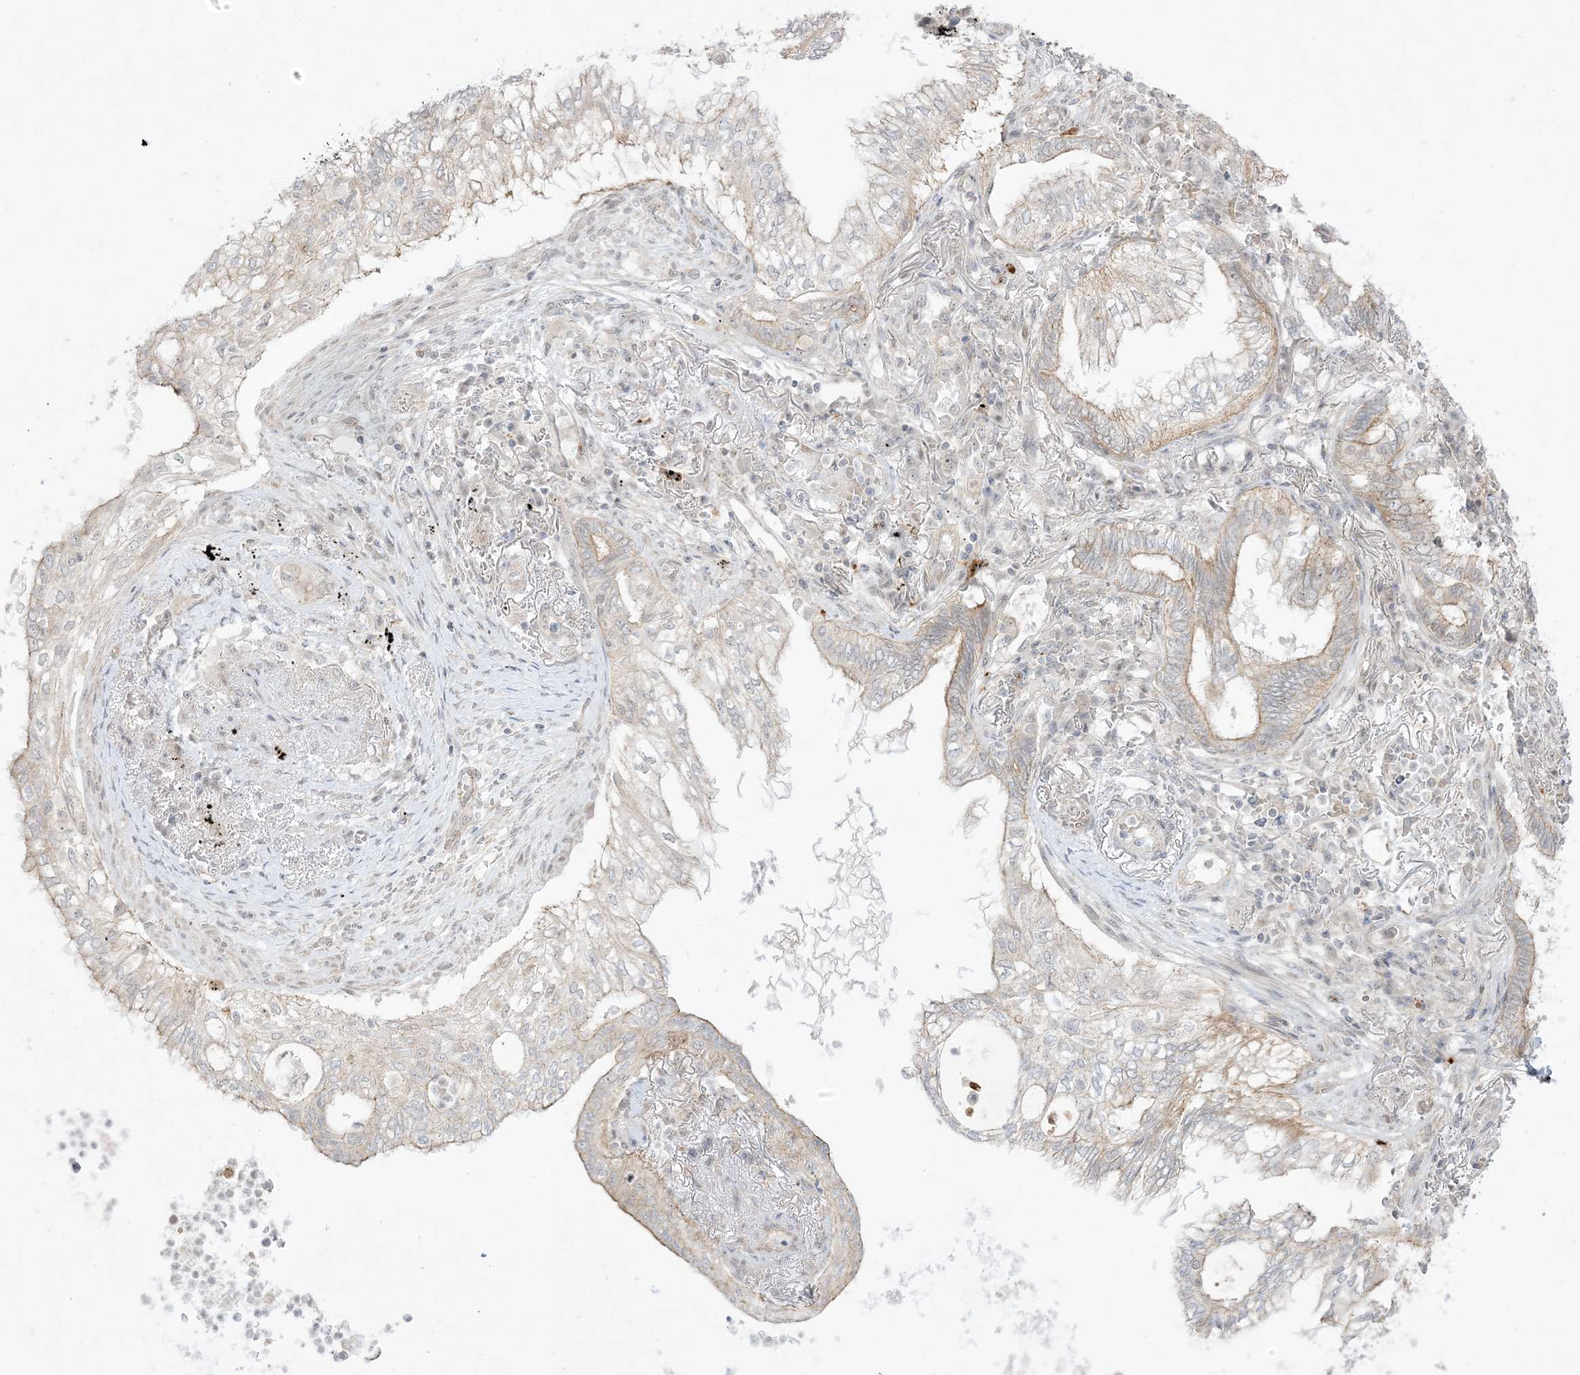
{"staining": {"intensity": "weak", "quantity": "25%-75%", "location": "cytoplasmic/membranous"}, "tissue": "lung cancer", "cell_type": "Tumor cells", "image_type": "cancer", "snomed": [{"axis": "morphology", "description": "Adenocarcinoma, NOS"}, {"axis": "topography", "description": "Lung"}], "caption": "Lung adenocarcinoma tissue demonstrates weak cytoplasmic/membranous expression in approximately 25%-75% of tumor cells, visualized by immunohistochemistry.", "gene": "PTK6", "patient": {"sex": "female", "age": 70}}